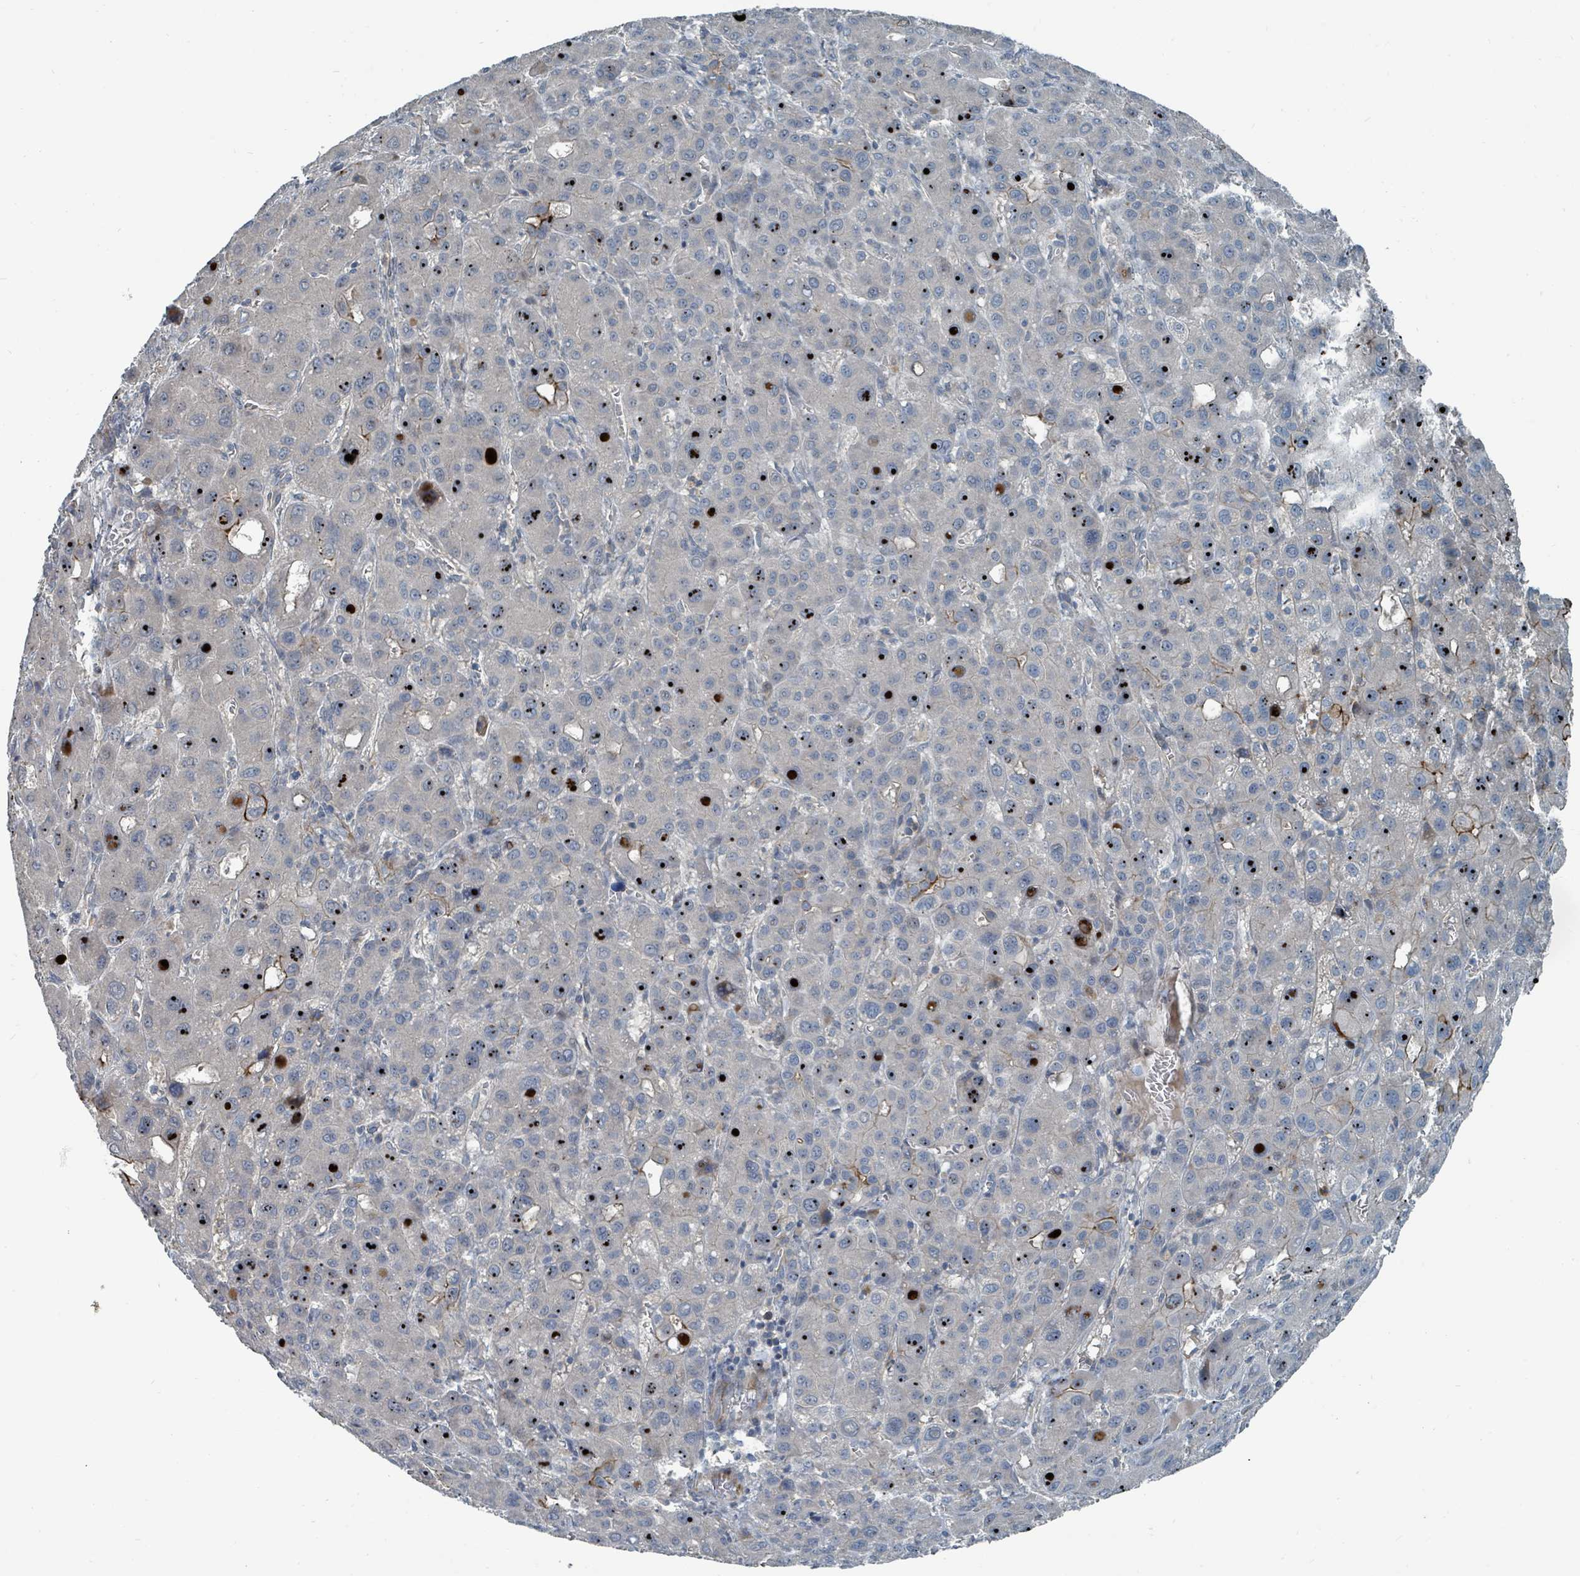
{"staining": {"intensity": "negative", "quantity": "none", "location": "none"}, "tissue": "liver cancer", "cell_type": "Tumor cells", "image_type": "cancer", "snomed": [{"axis": "morphology", "description": "Carcinoma, Hepatocellular, NOS"}, {"axis": "topography", "description": "Liver"}], "caption": "Immunohistochemistry image of neoplastic tissue: liver cancer (hepatocellular carcinoma) stained with DAB (3,3'-diaminobenzidine) exhibits no significant protein staining in tumor cells.", "gene": "SLC44A5", "patient": {"sex": "male", "age": 55}}